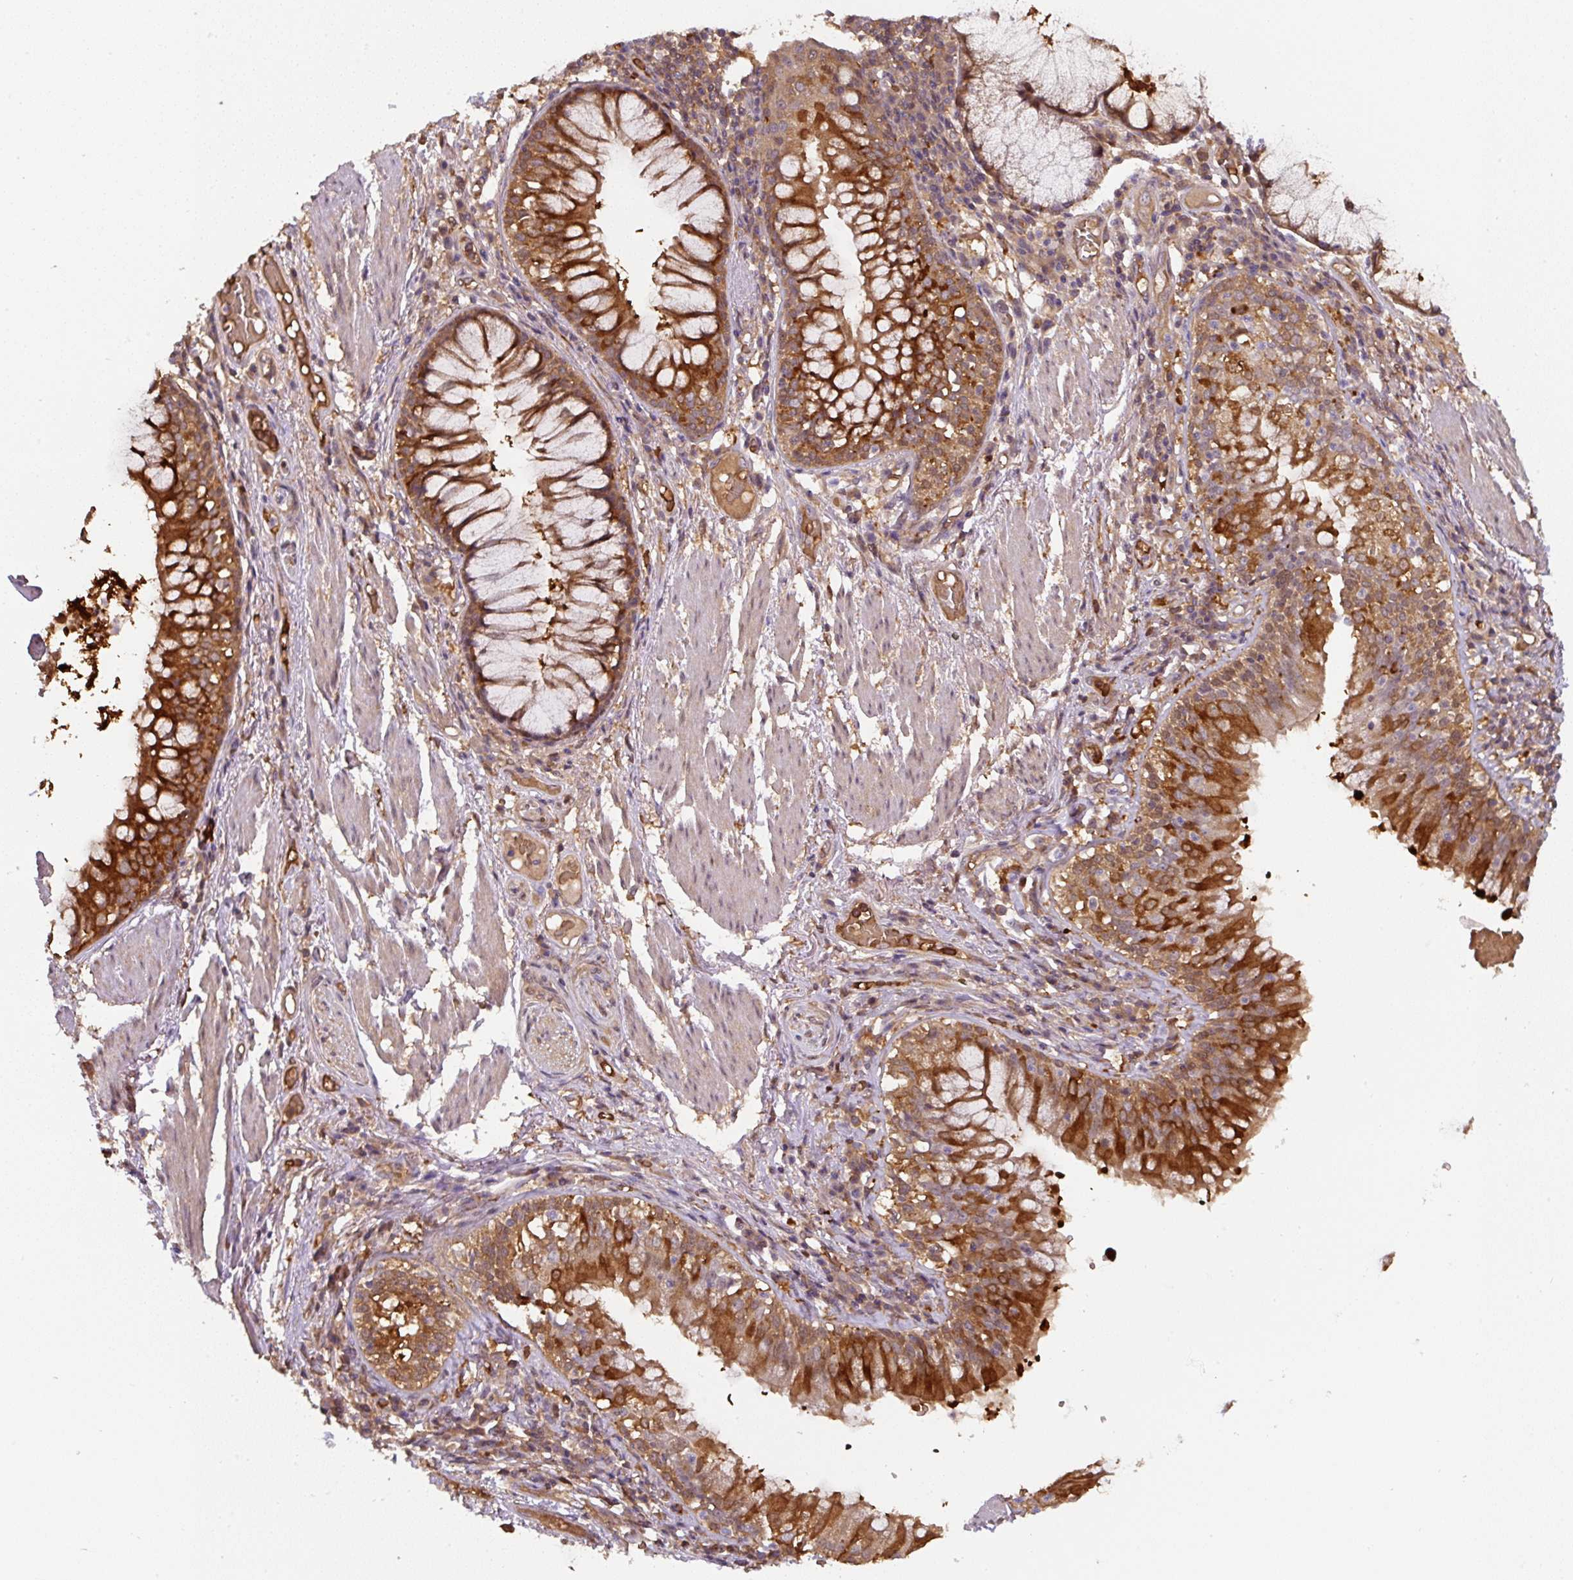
{"staining": {"intensity": "strong", "quantity": "25%-75%", "location": "cytoplasmic/membranous"}, "tissue": "adipose tissue", "cell_type": "Adipocytes", "image_type": "normal", "snomed": [{"axis": "morphology", "description": "Normal tissue, NOS"}, {"axis": "topography", "description": "Cartilage tissue"}, {"axis": "topography", "description": "Bronchus"}], "caption": "The histopathology image reveals a brown stain indicating the presence of a protein in the cytoplasmic/membranous of adipocytes in adipose tissue.", "gene": "ST13", "patient": {"sex": "male", "age": 56}}